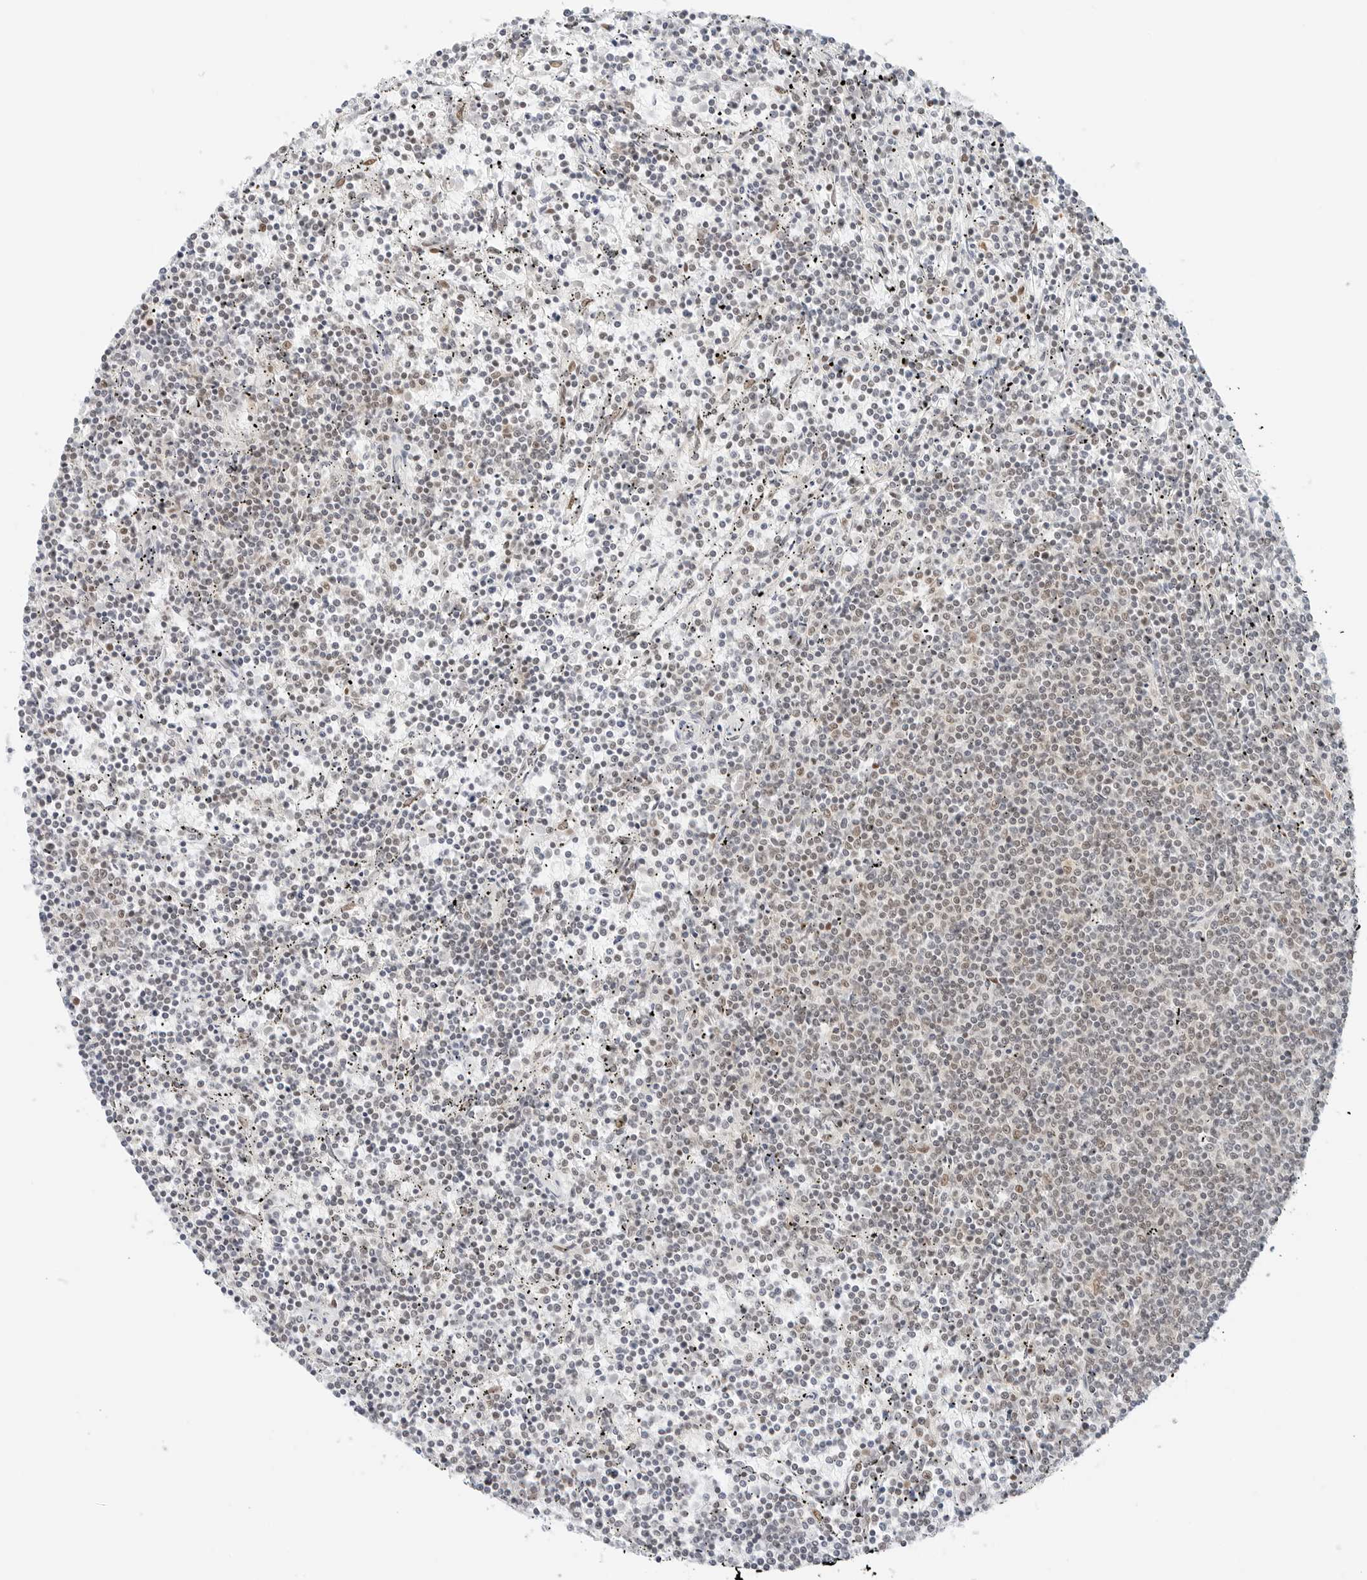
{"staining": {"intensity": "weak", "quantity": "<25%", "location": "nuclear"}, "tissue": "lymphoma", "cell_type": "Tumor cells", "image_type": "cancer", "snomed": [{"axis": "morphology", "description": "Malignant lymphoma, non-Hodgkin's type, Low grade"}, {"axis": "topography", "description": "Spleen"}], "caption": "A photomicrograph of malignant lymphoma, non-Hodgkin's type (low-grade) stained for a protein reveals no brown staining in tumor cells.", "gene": "CRTC2", "patient": {"sex": "female", "age": 50}}